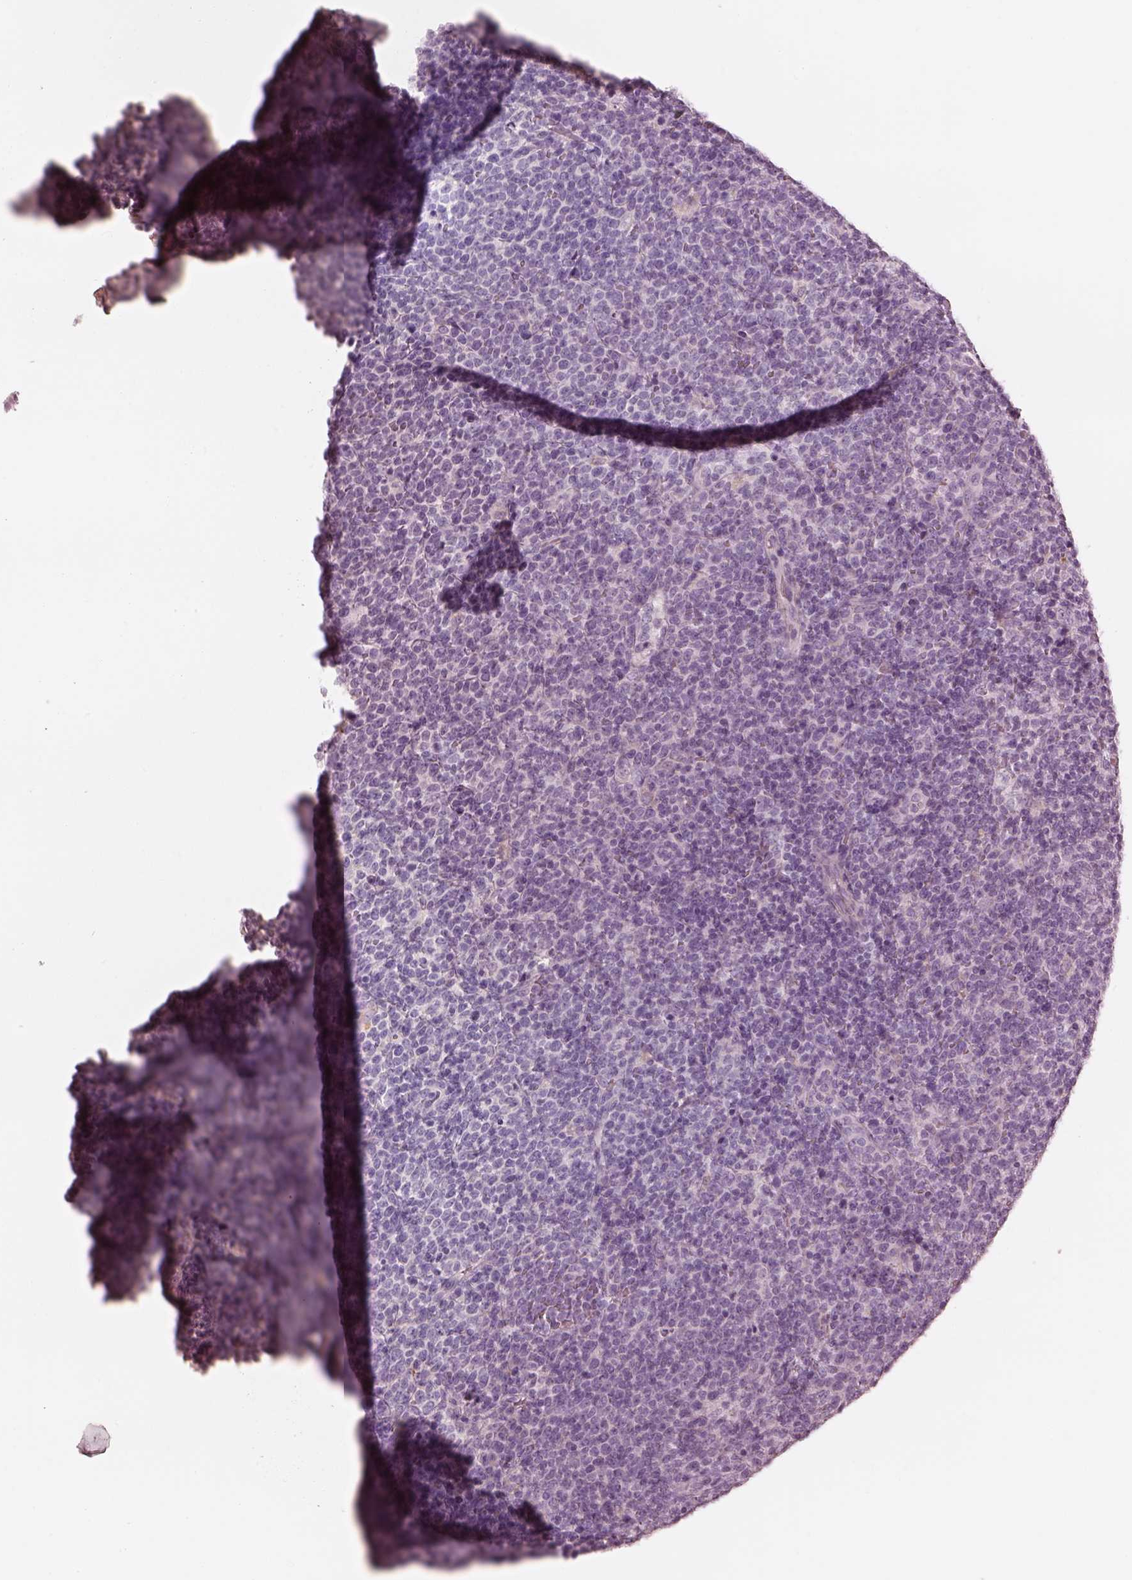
{"staining": {"intensity": "negative", "quantity": "none", "location": "none"}, "tissue": "lymphoma", "cell_type": "Tumor cells", "image_type": "cancer", "snomed": [{"axis": "morphology", "description": "Malignant lymphoma, non-Hodgkin's type, High grade"}, {"axis": "topography", "description": "Lymph node"}], "caption": "A high-resolution photomicrograph shows immunohistochemistry (IHC) staining of high-grade malignant lymphoma, non-Hodgkin's type, which displays no significant expression in tumor cells.", "gene": "RSPH9", "patient": {"sex": "male", "age": 61}}